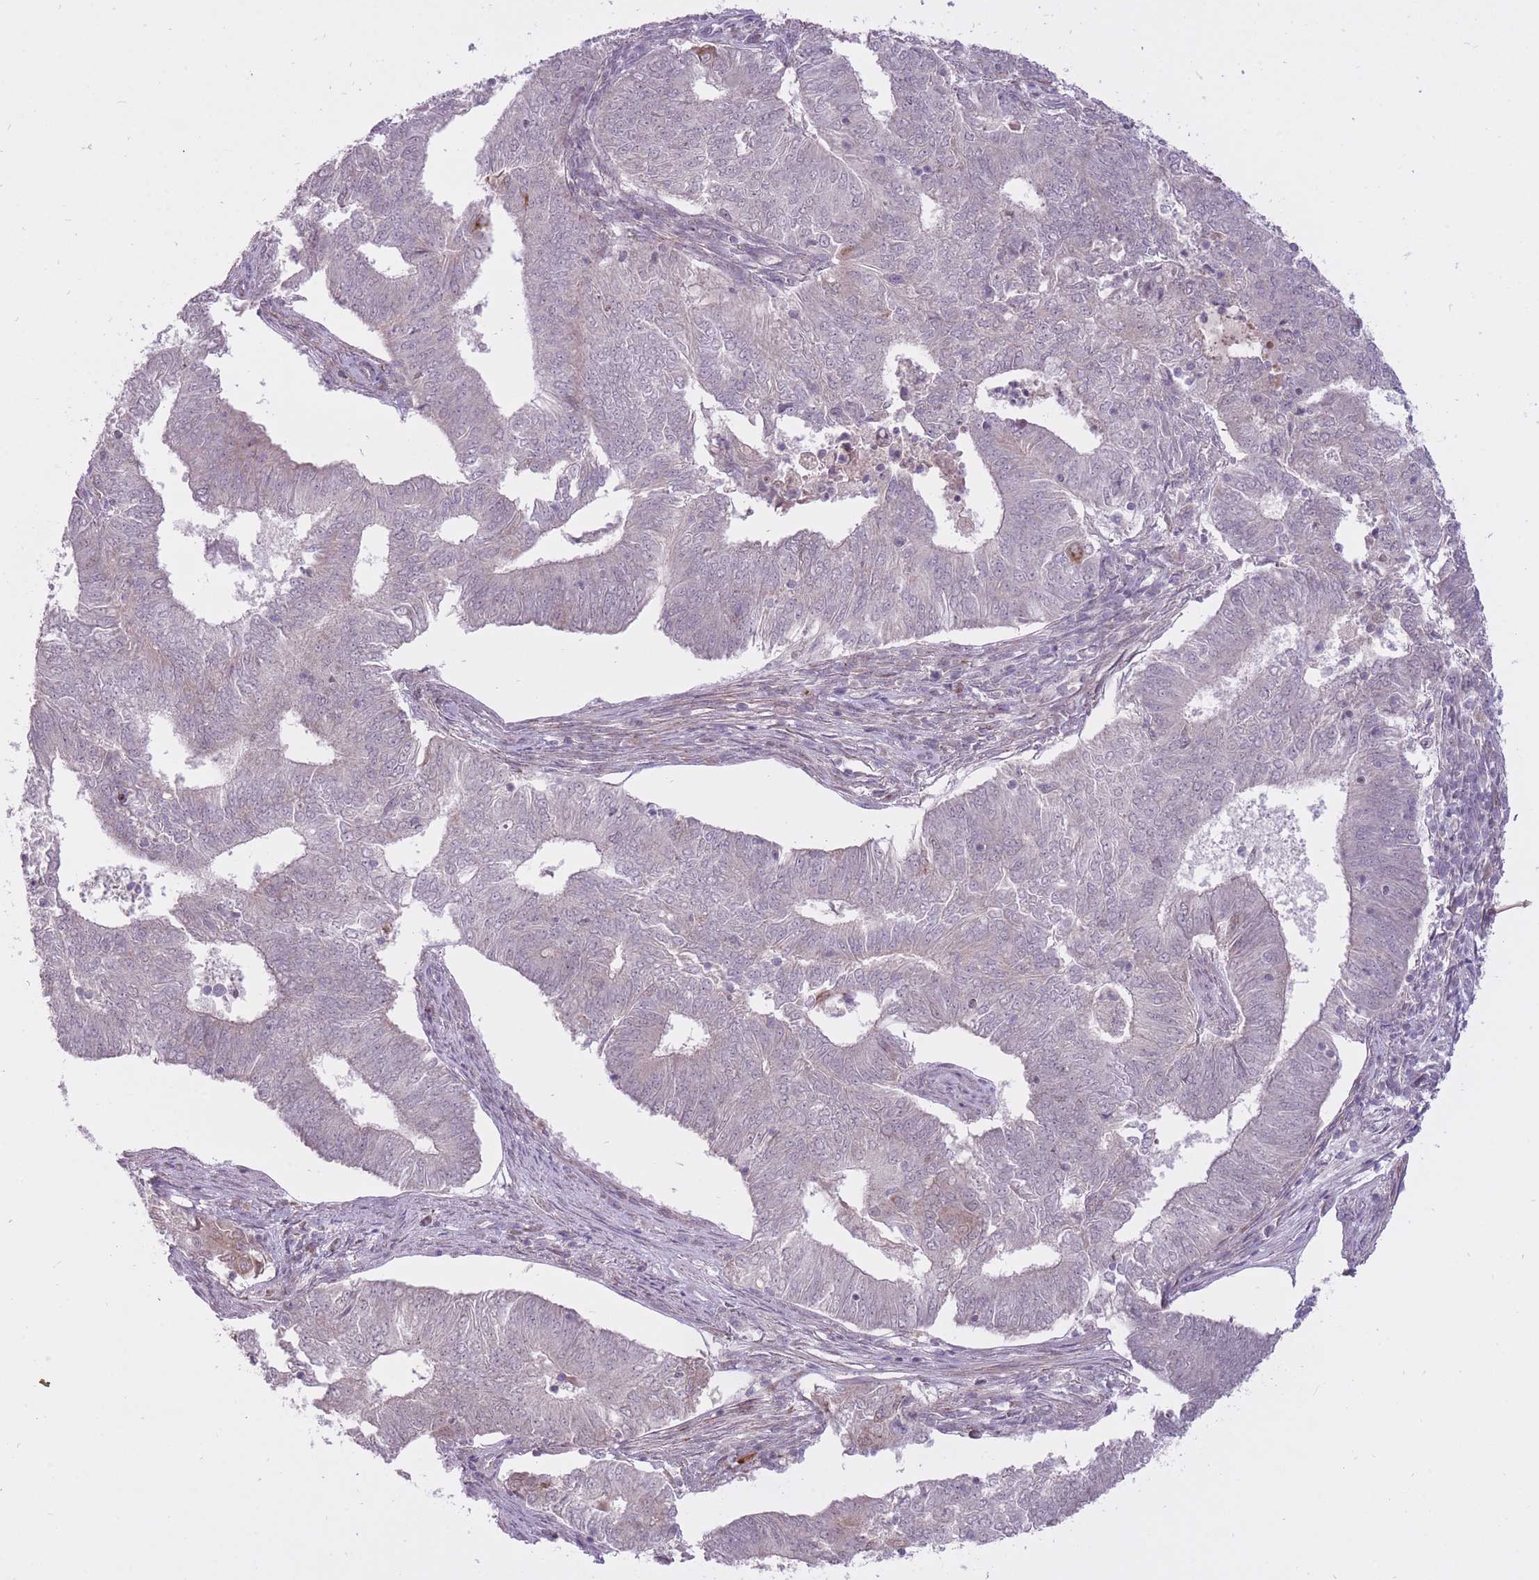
{"staining": {"intensity": "weak", "quantity": "<25%", "location": "cytoplasmic/membranous"}, "tissue": "endometrial cancer", "cell_type": "Tumor cells", "image_type": "cancer", "snomed": [{"axis": "morphology", "description": "Adenocarcinoma, NOS"}, {"axis": "topography", "description": "Endometrium"}], "caption": "Human endometrial adenocarcinoma stained for a protein using immunohistochemistry (IHC) shows no staining in tumor cells.", "gene": "LIN7C", "patient": {"sex": "female", "age": 62}}